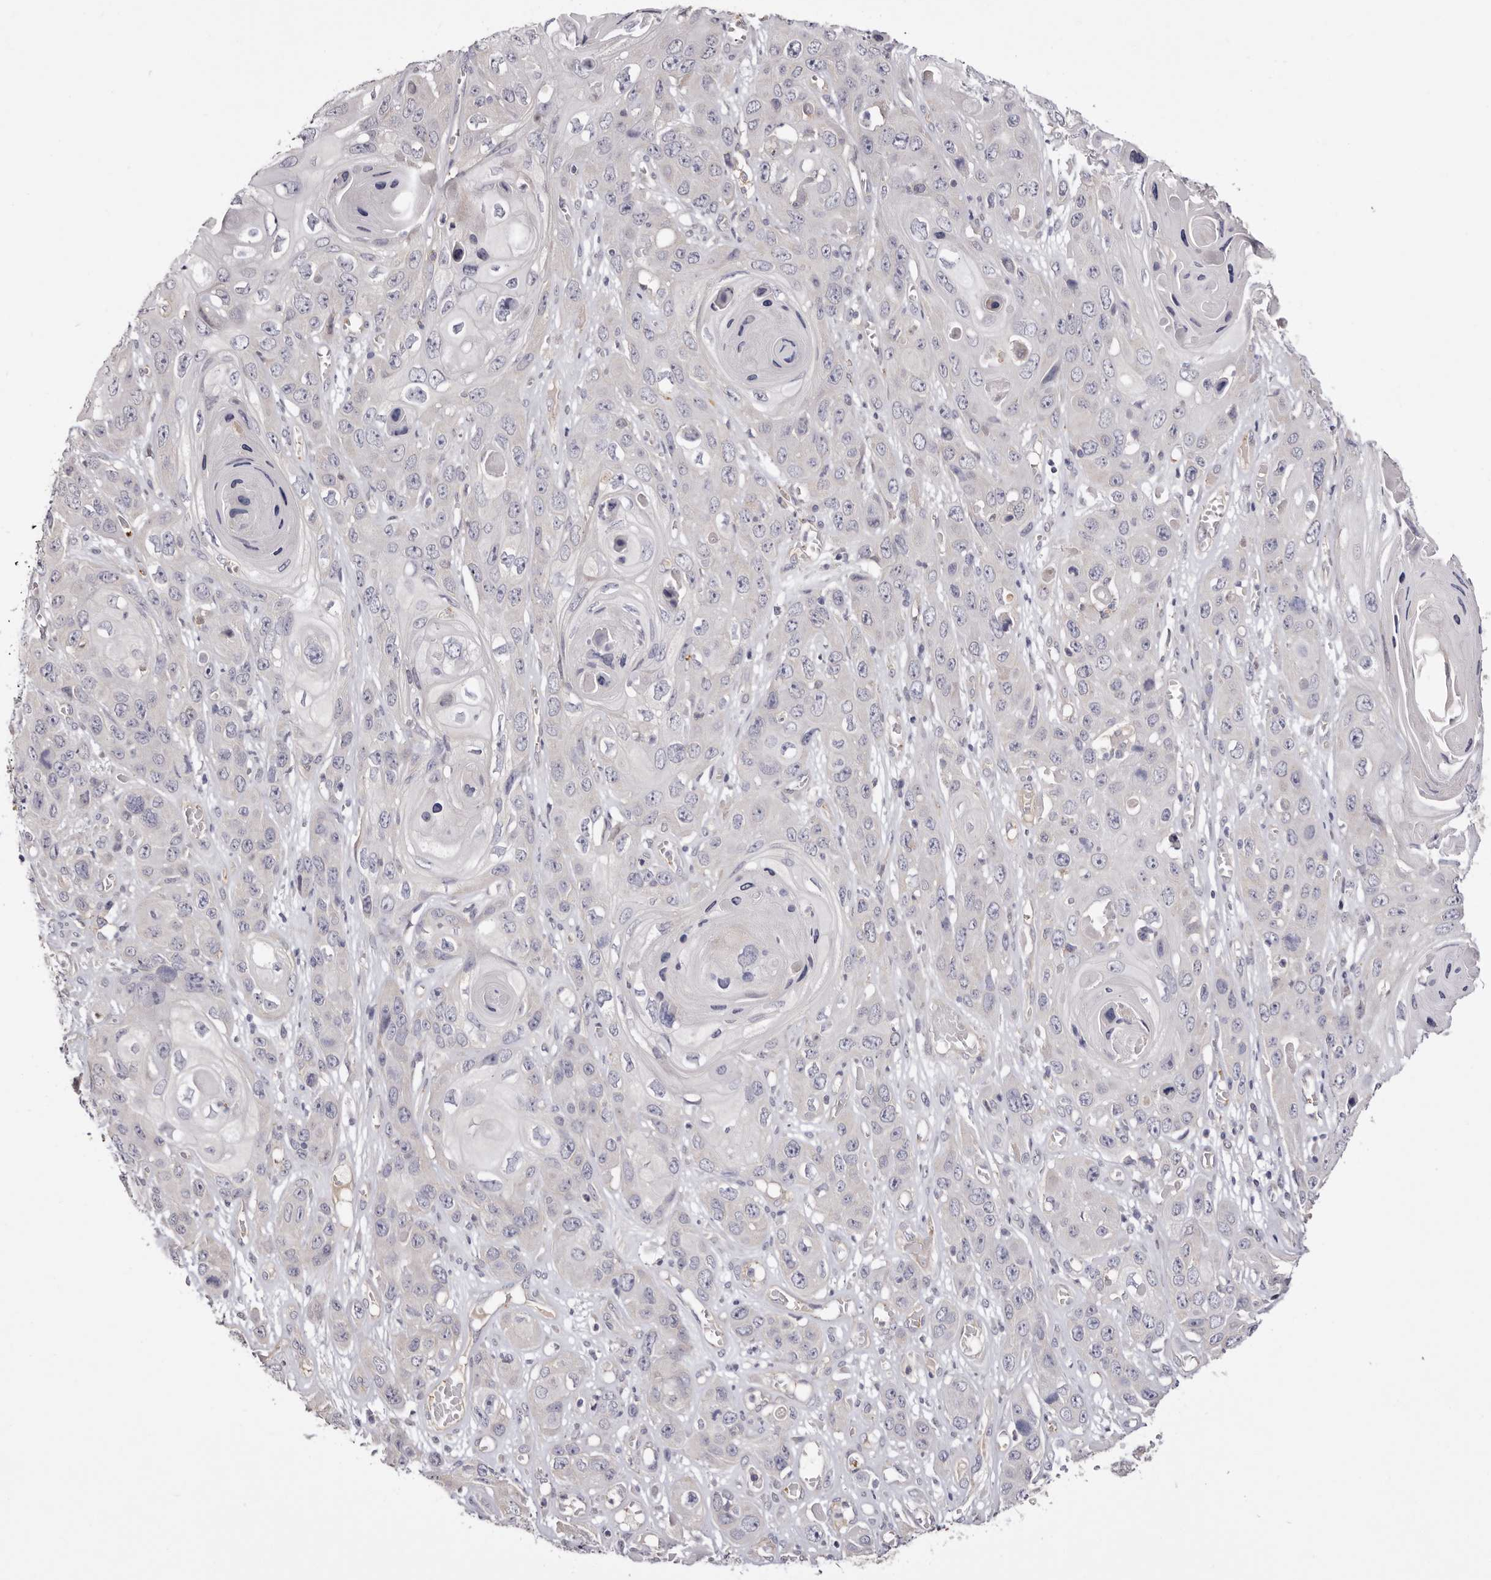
{"staining": {"intensity": "negative", "quantity": "none", "location": "none"}, "tissue": "skin cancer", "cell_type": "Tumor cells", "image_type": "cancer", "snomed": [{"axis": "morphology", "description": "Squamous cell carcinoma, NOS"}, {"axis": "topography", "description": "Skin"}], "caption": "High power microscopy image of an IHC histopathology image of skin squamous cell carcinoma, revealing no significant staining in tumor cells.", "gene": "LMLN", "patient": {"sex": "male", "age": 55}}